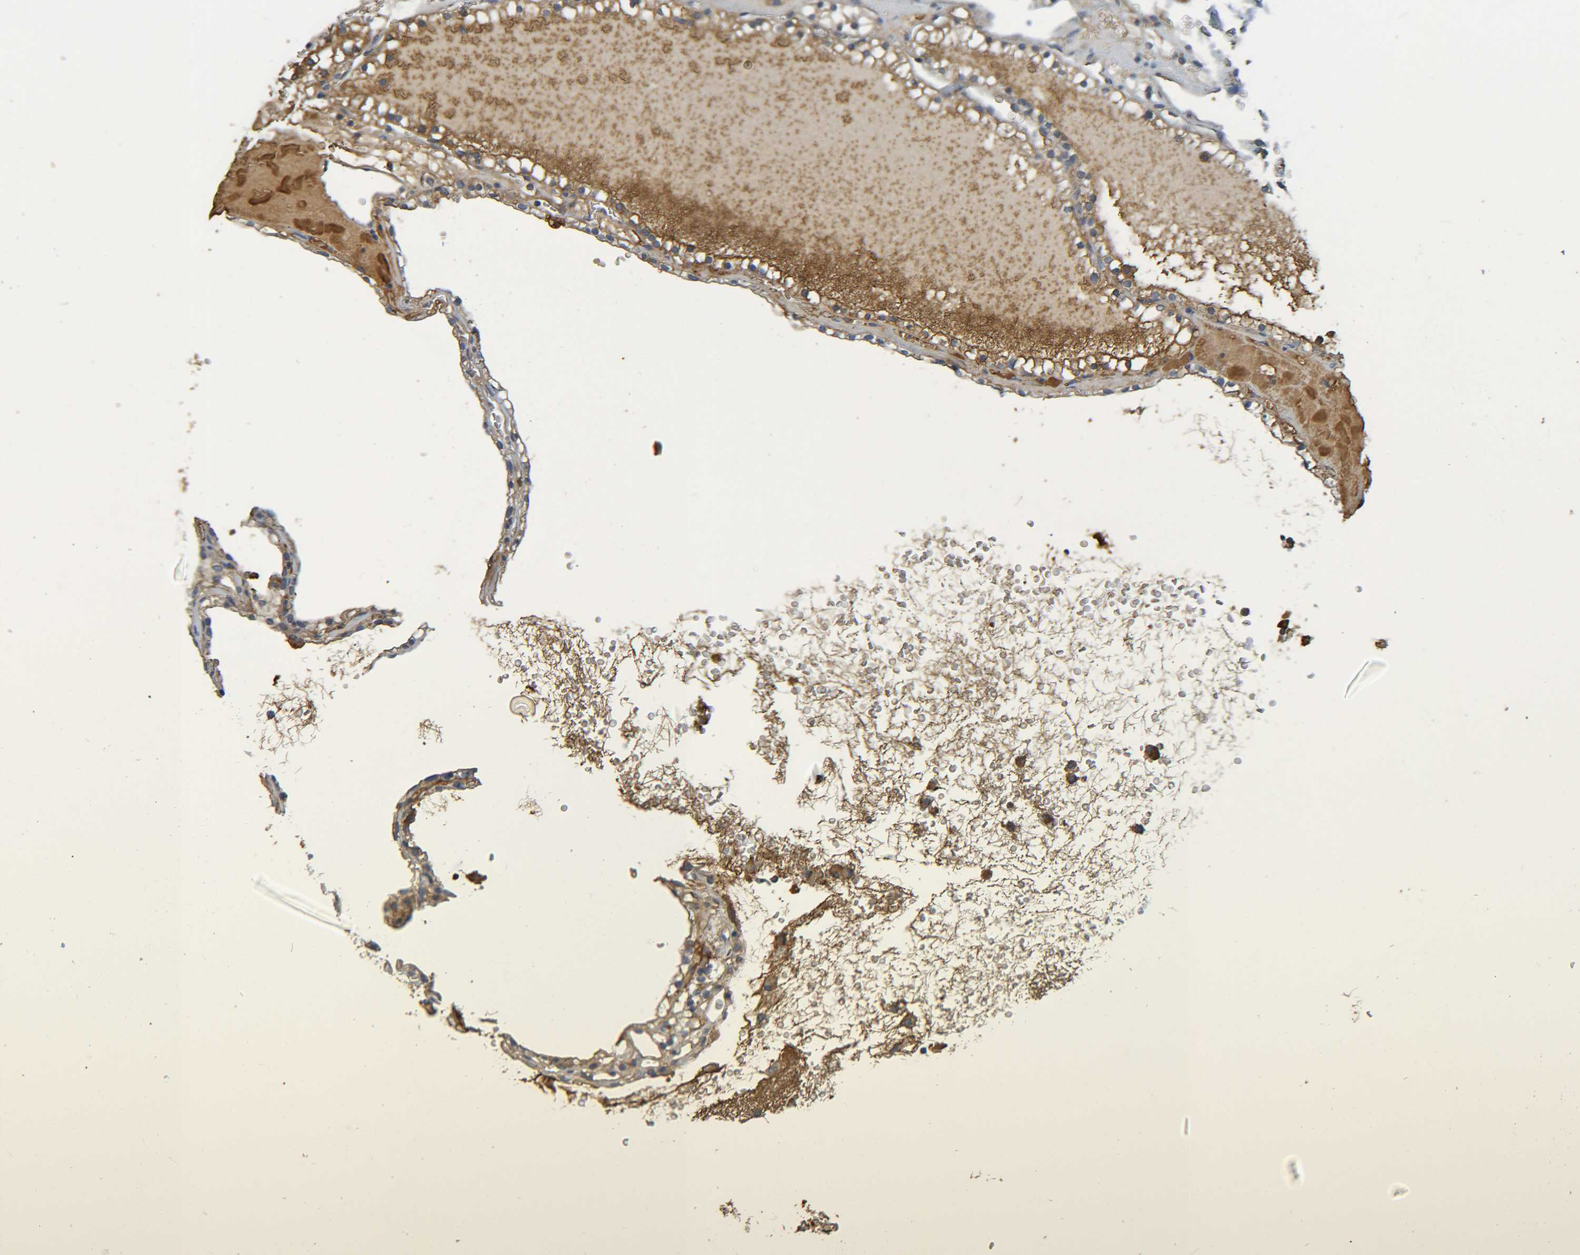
{"staining": {"intensity": "moderate", "quantity": ">75%", "location": "cytoplasmic/membranous"}, "tissue": "renal cancer", "cell_type": "Tumor cells", "image_type": "cancer", "snomed": [{"axis": "morphology", "description": "Adenocarcinoma, NOS"}, {"axis": "topography", "description": "Kidney"}], "caption": "Protein staining by immunohistochemistry demonstrates moderate cytoplasmic/membranous positivity in about >75% of tumor cells in renal cancer (adenocarcinoma).", "gene": "C1QA", "patient": {"sex": "female", "age": 41}}